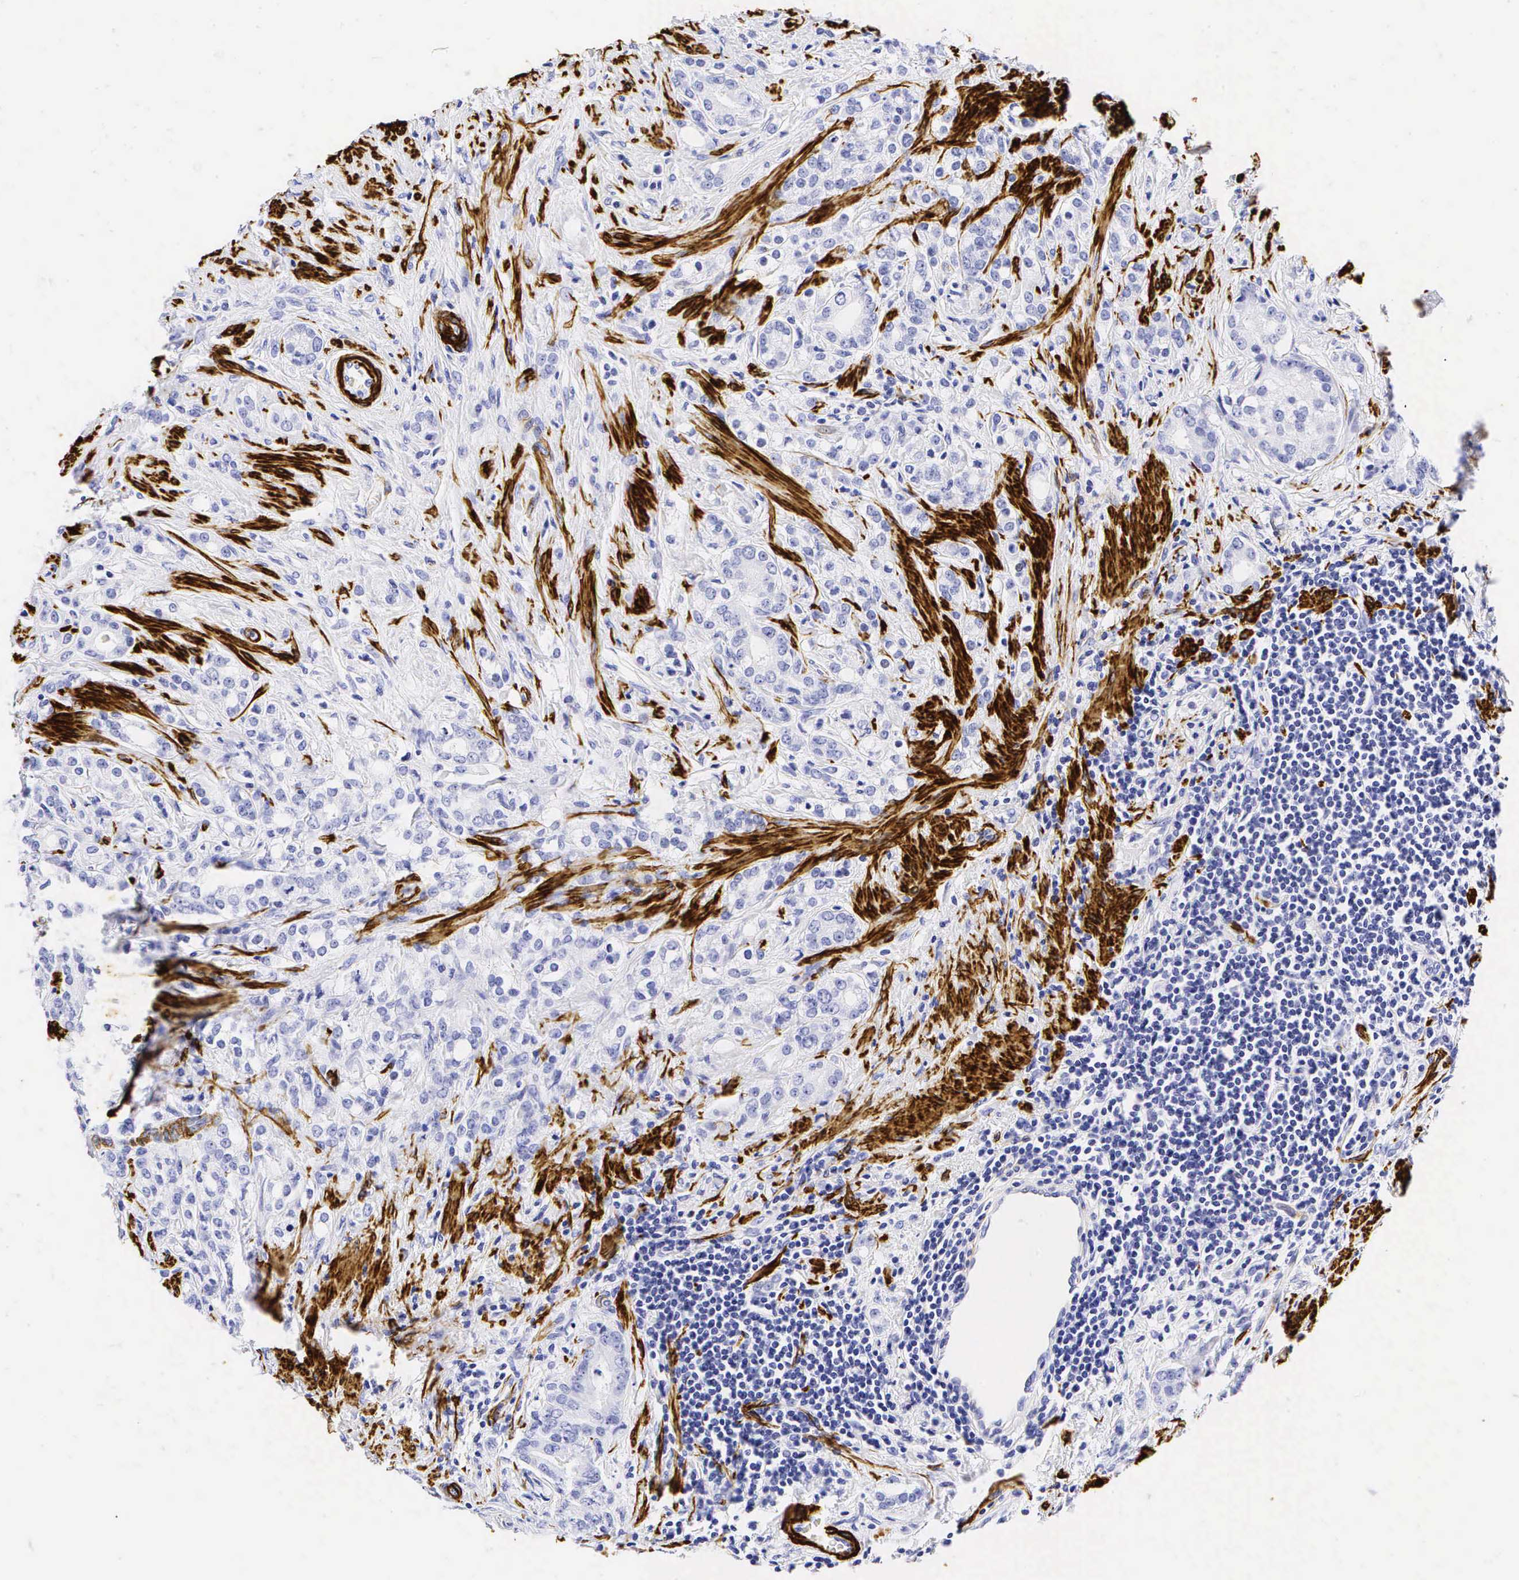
{"staining": {"intensity": "negative", "quantity": "none", "location": "none"}, "tissue": "prostate cancer", "cell_type": "Tumor cells", "image_type": "cancer", "snomed": [{"axis": "morphology", "description": "Adenocarcinoma, Medium grade"}, {"axis": "topography", "description": "Prostate"}], "caption": "Photomicrograph shows no protein staining in tumor cells of medium-grade adenocarcinoma (prostate) tissue.", "gene": "CALD1", "patient": {"sex": "male", "age": 59}}